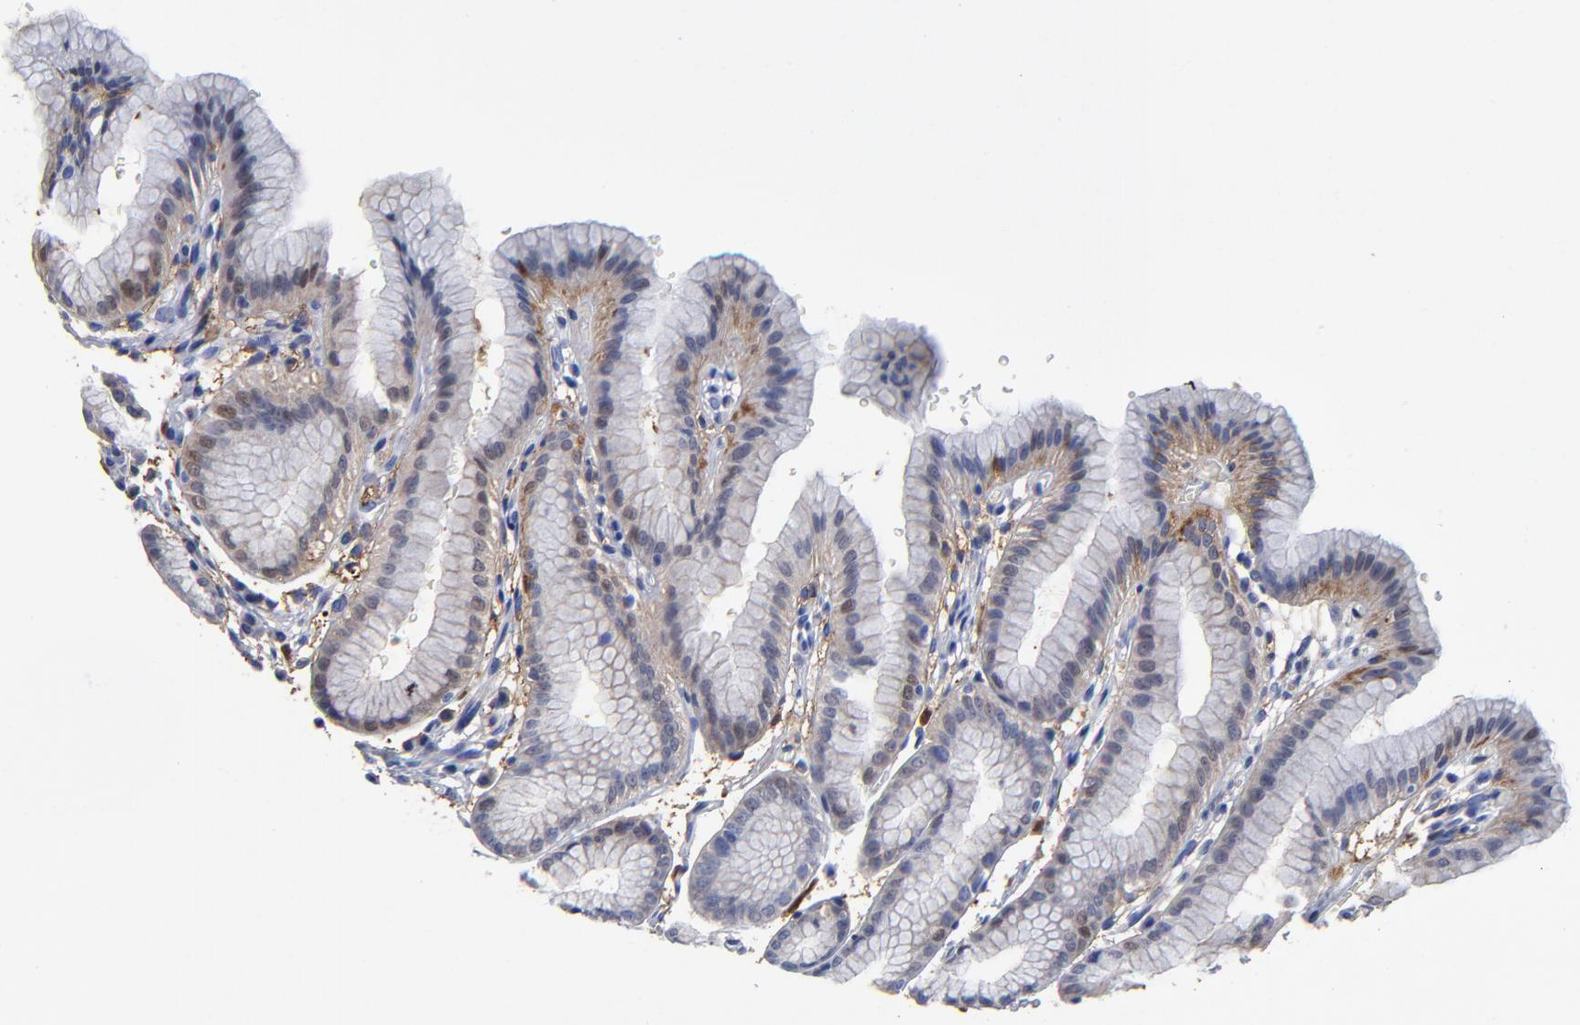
{"staining": {"intensity": "weak", "quantity": "<25%", "location": "cytoplasmic/membranous"}, "tissue": "stomach", "cell_type": "Glandular cells", "image_type": "normal", "snomed": [{"axis": "morphology", "description": "Normal tissue, NOS"}, {"axis": "topography", "description": "Stomach"}], "caption": "The micrograph exhibits no significant expression in glandular cells of stomach. (DAB (3,3'-diaminobenzidine) IHC with hematoxylin counter stain).", "gene": "PTP4A1", "patient": {"sex": "male", "age": 42}}